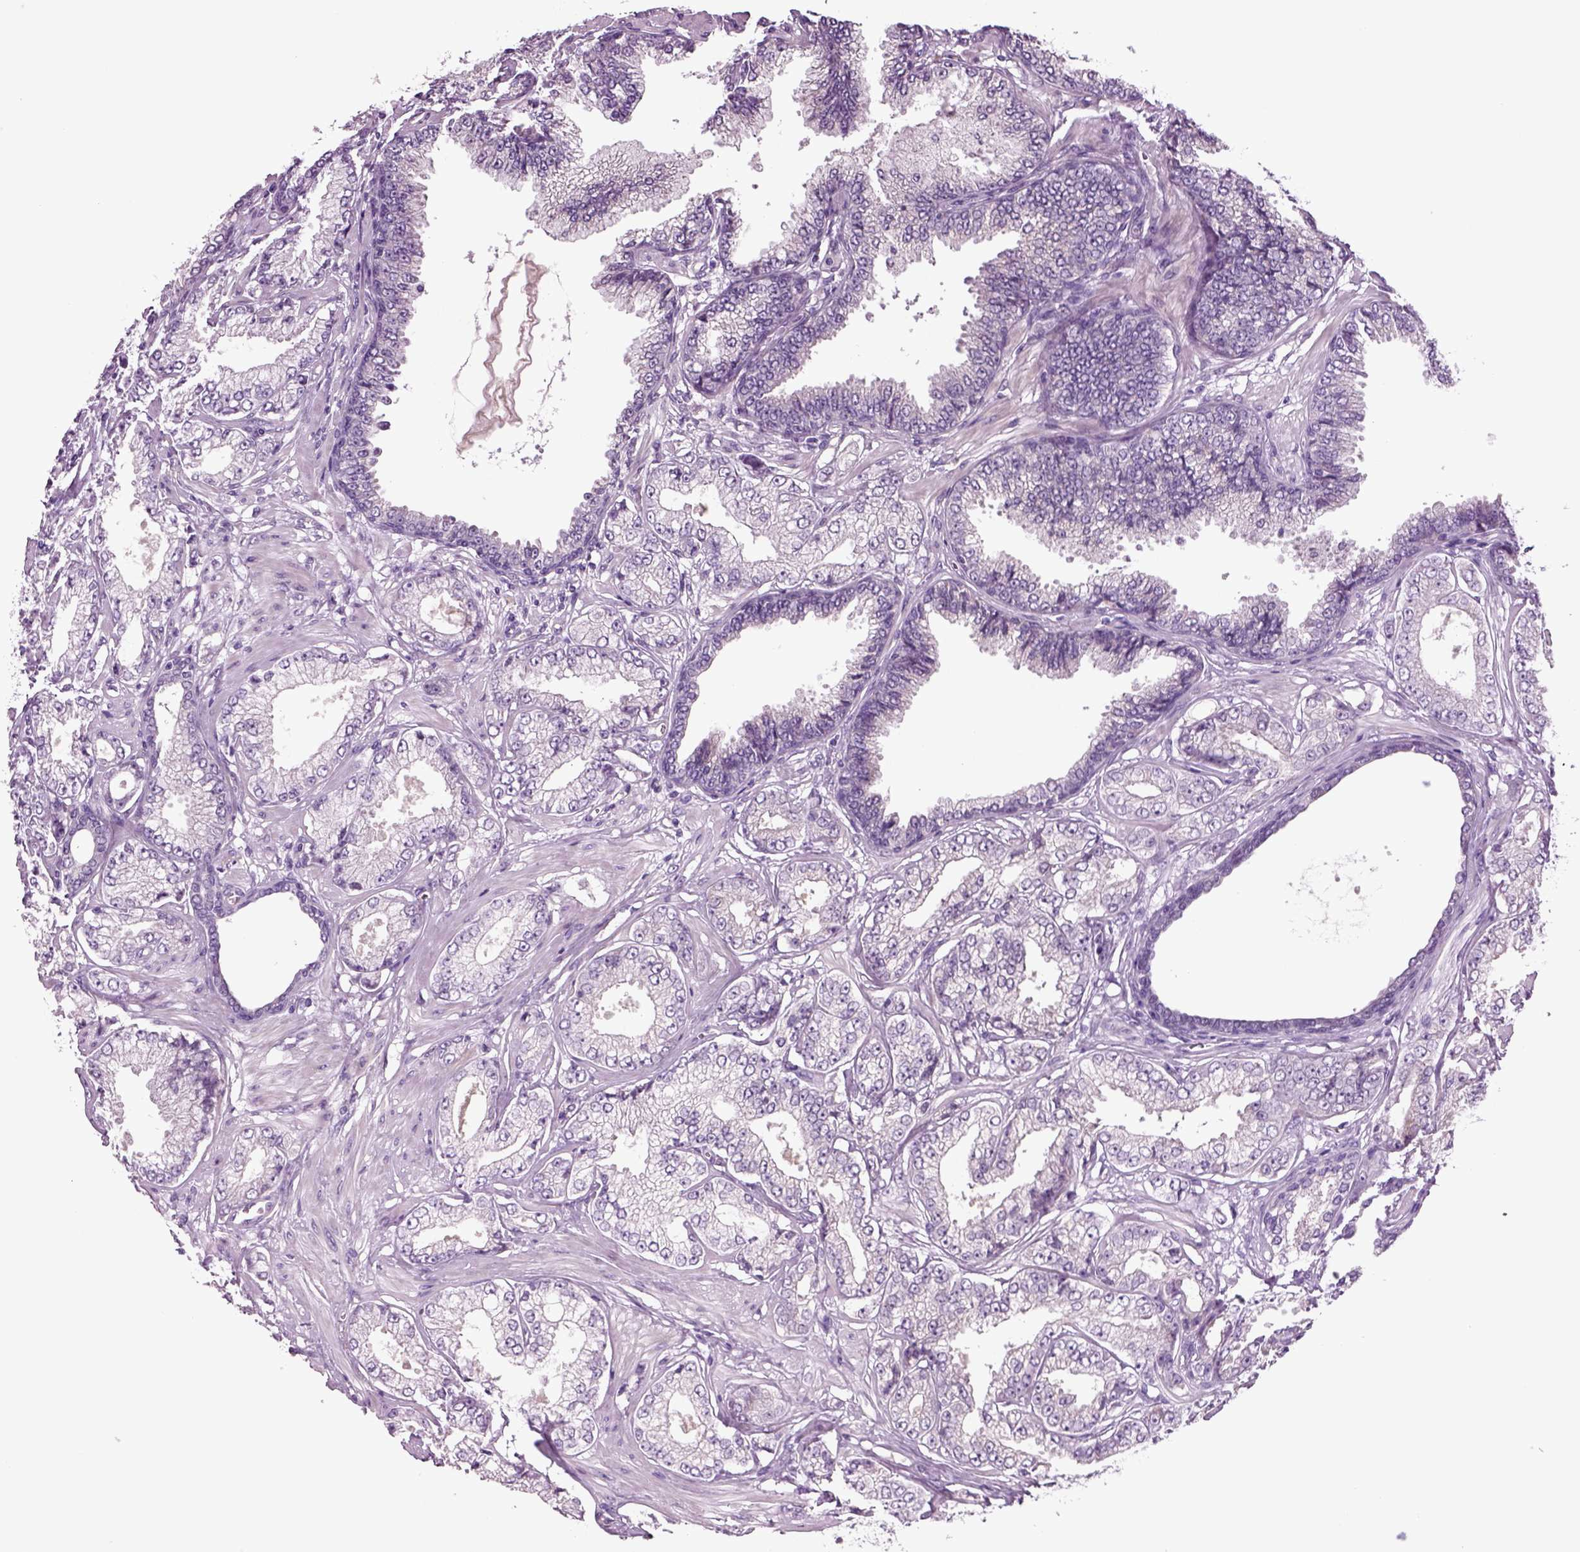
{"staining": {"intensity": "negative", "quantity": "none", "location": "none"}, "tissue": "prostate cancer", "cell_type": "Tumor cells", "image_type": "cancer", "snomed": [{"axis": "morphology", "description": "Adenocarcinoma, NOS"}, {"axis": "topography", "description": "Prostate"}], "caption": "Immunohistochemistry (IHC) histopathology image of prostate cancer (adenocarcinoma) stained for a protein (brown), which demonstrates no positivity in tumor cells. Nuclei are stained in blue.", "gene": "COL9A2", "patient": {"sex": "male", "age": 64}}